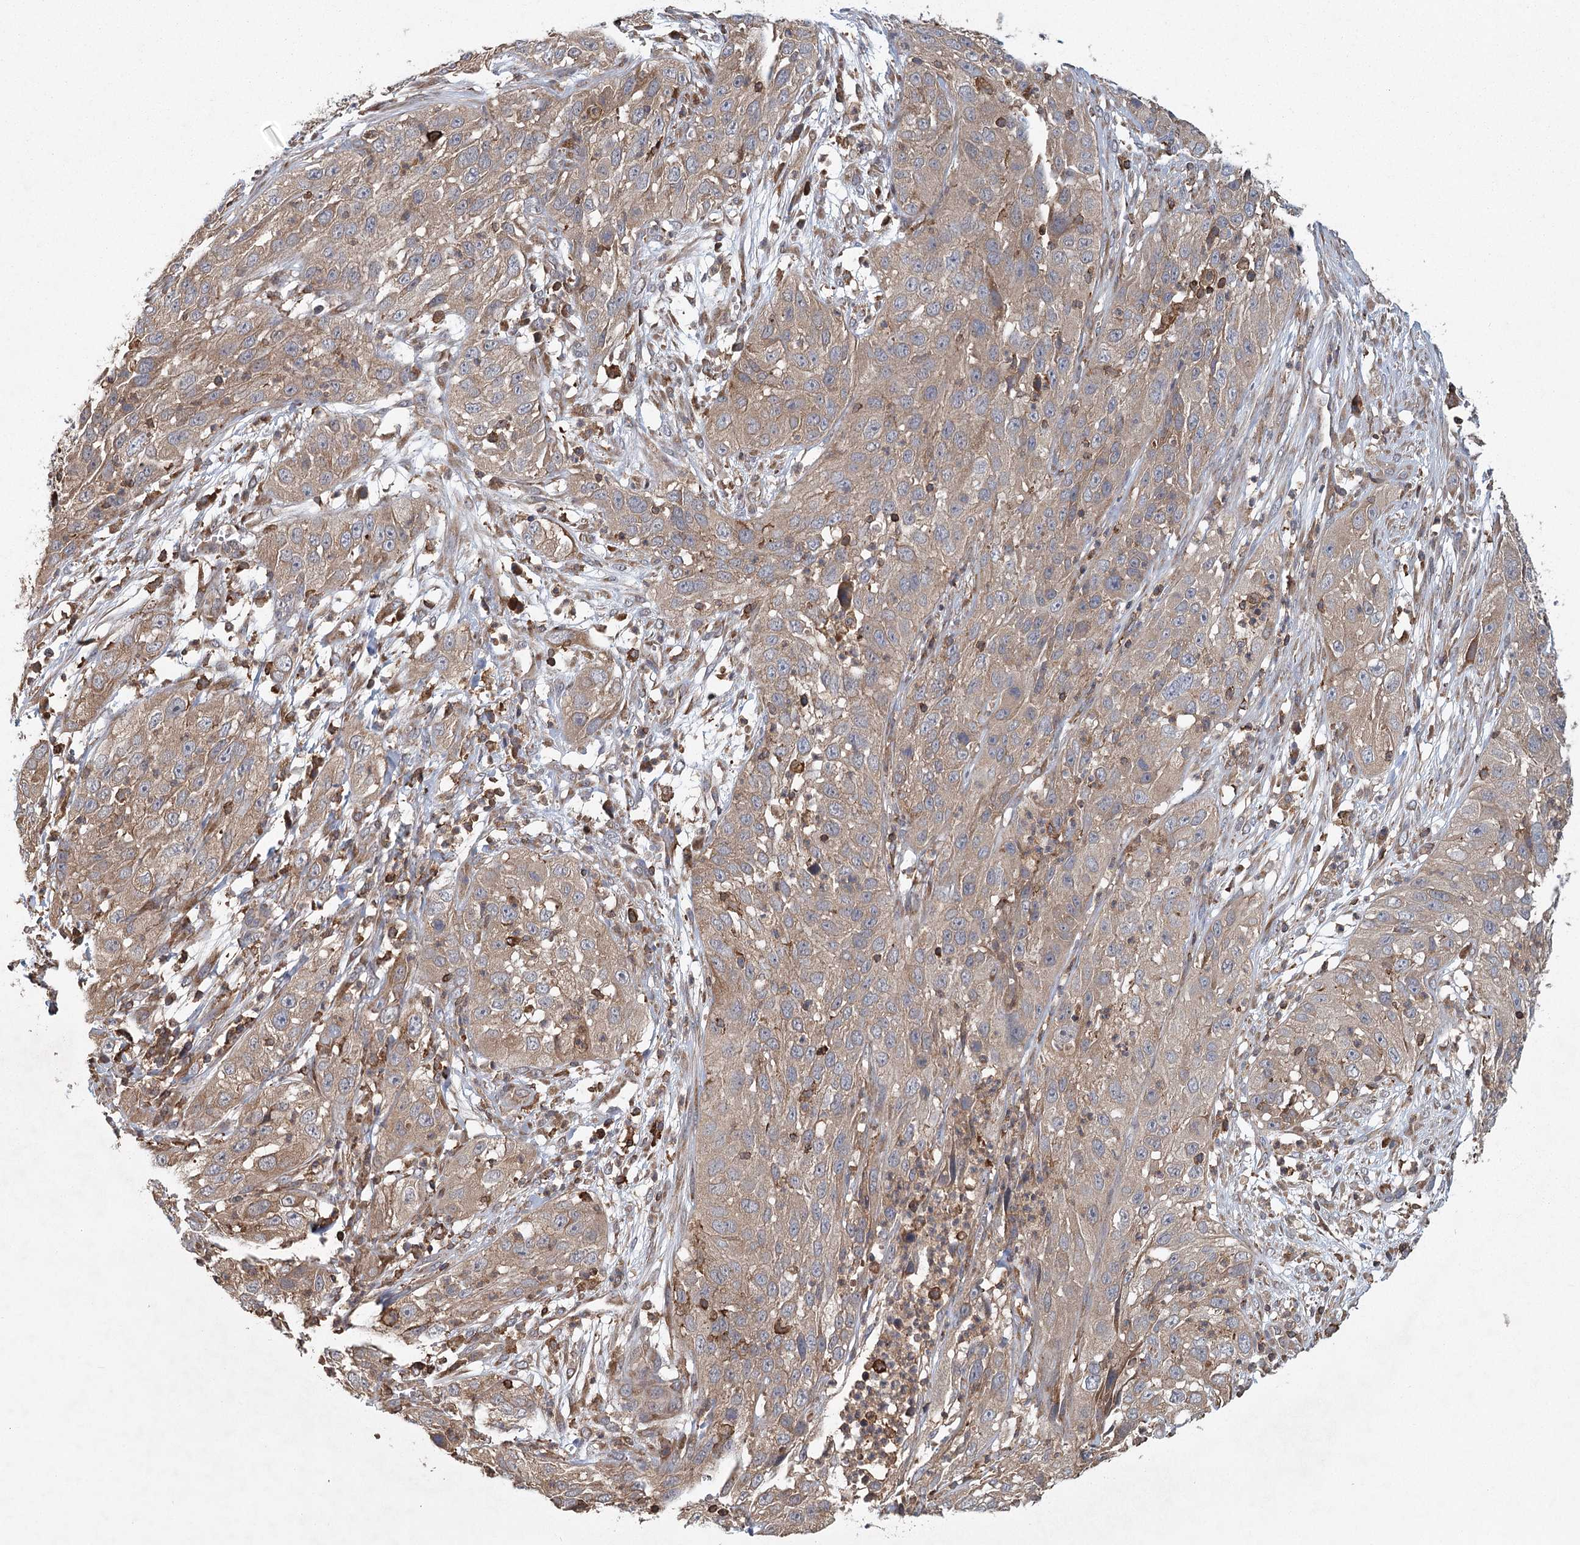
{"staining": {"intensity": "moderate", "quantity": ">75%", "location": "cytoplasmic/membranous"}, "tissue": "cervical cancer", "cell_type": "Tumor cells", "image_type": "cancer", "snomed": [{"axis": "morphology", "description": "Squamous cell carcinoma, NOS"}, {"axis": "topography", "description": "Cervix"}], "caption": "Moderate cytoplasmic/membranous expression for a protein is present in approximately >75% of tumor cells of cervical cancer using immunohistochemistry.", "gene": "PLEKHA7", "patient": {"sex": "female", "age": 32}}